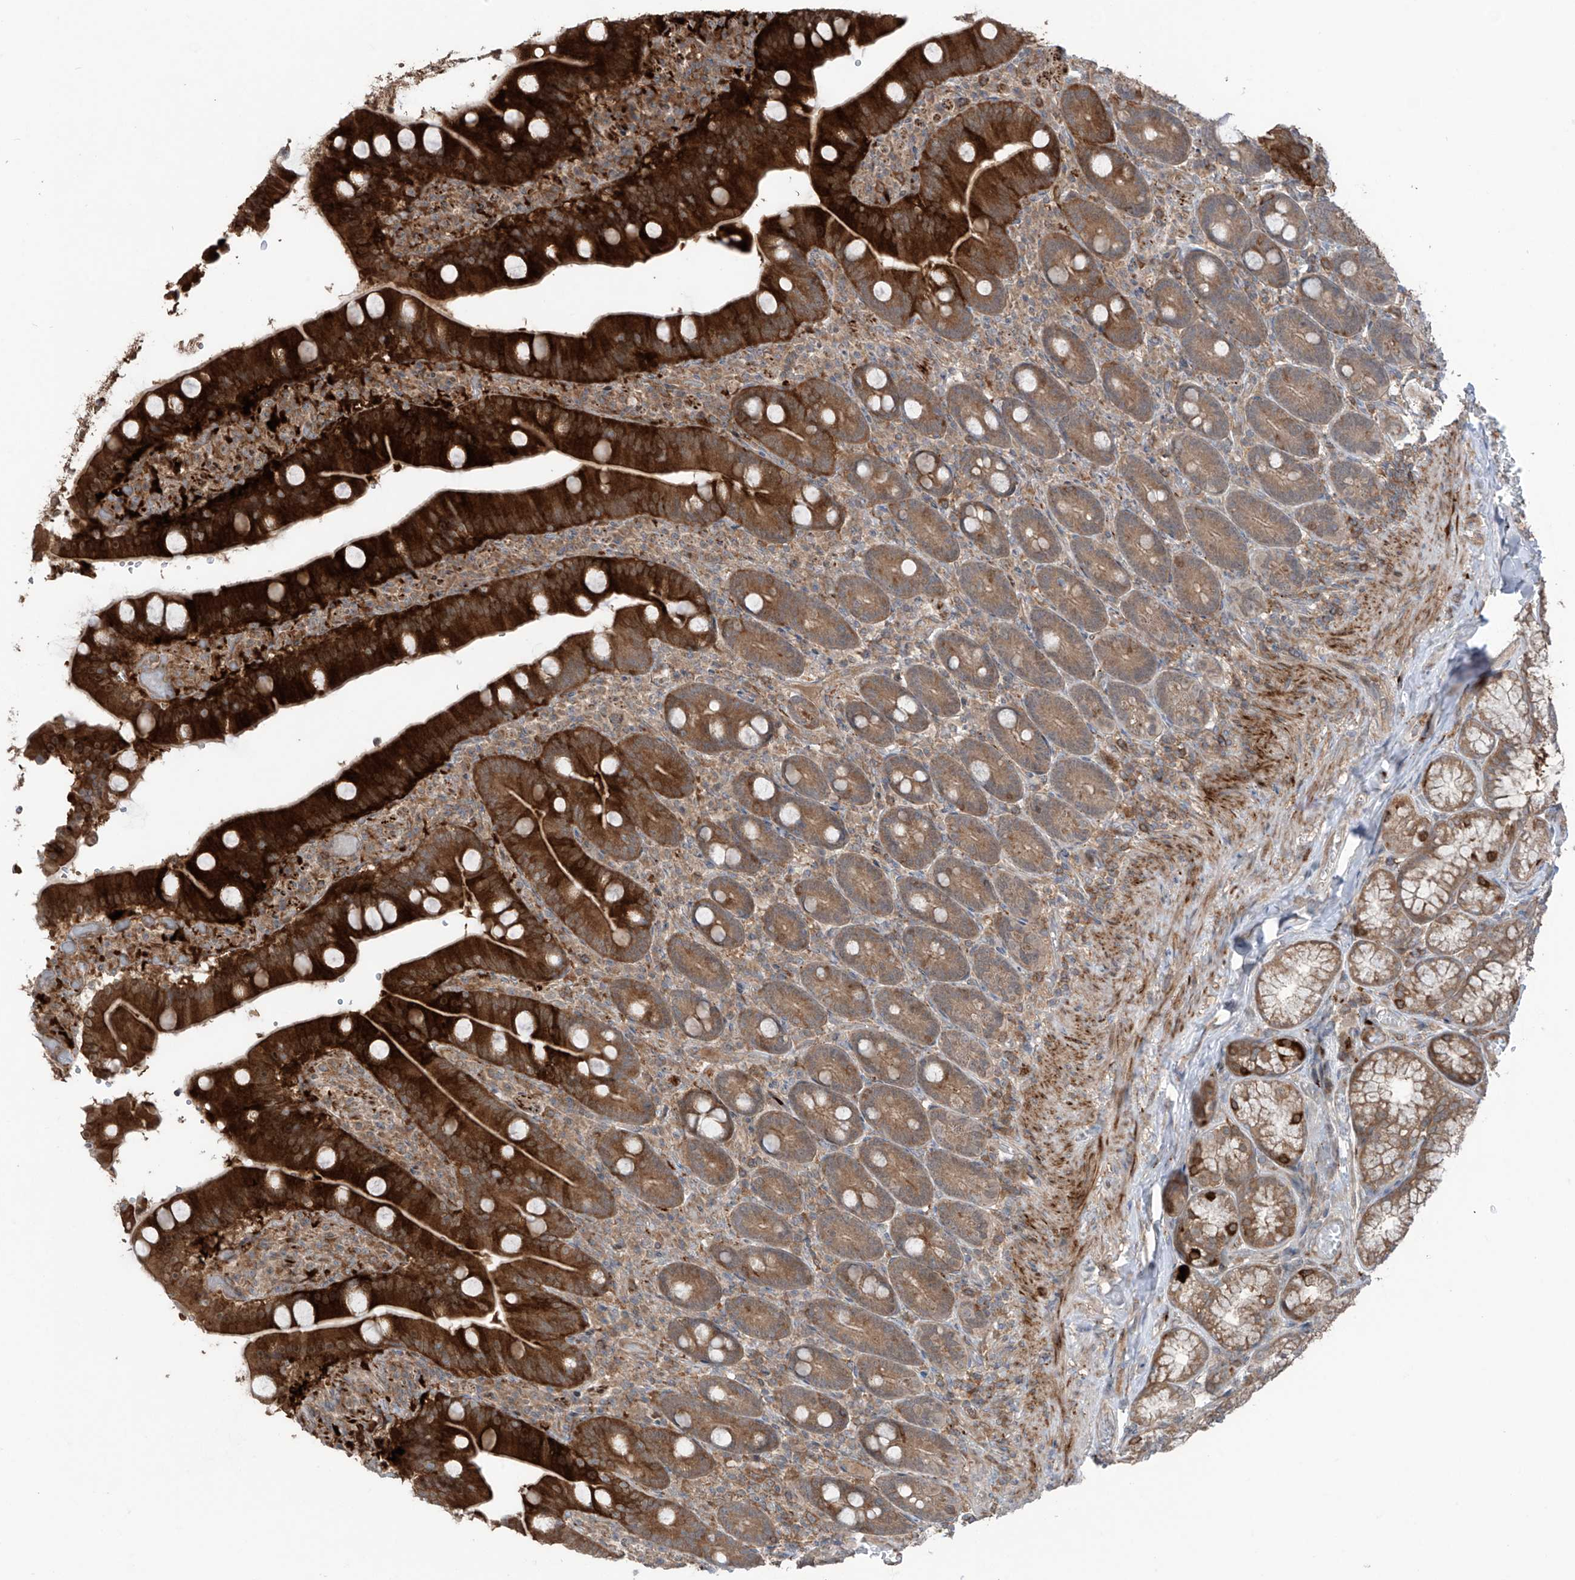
{"staining": {"intensity": "strong", "quantity": ">75%", "location": "cytoplasmic/membranous"}, "tissue": "duodenum", "cell_type": "Glandular cells", "image_type": "normal", "snomed": [{"axis": "morphology", "description": "Normal tissue, NOS"}, {"axis": "topography", "description": "Duodenum"}], "caption": "Brown immunohistochemical staining in normal human duodenum demonstrates strong cytoplasmic/membranous positivity in about >75% of glandular cells.", "gene": "SAMD3", "patient": {"sex": "female", "age": 62}}